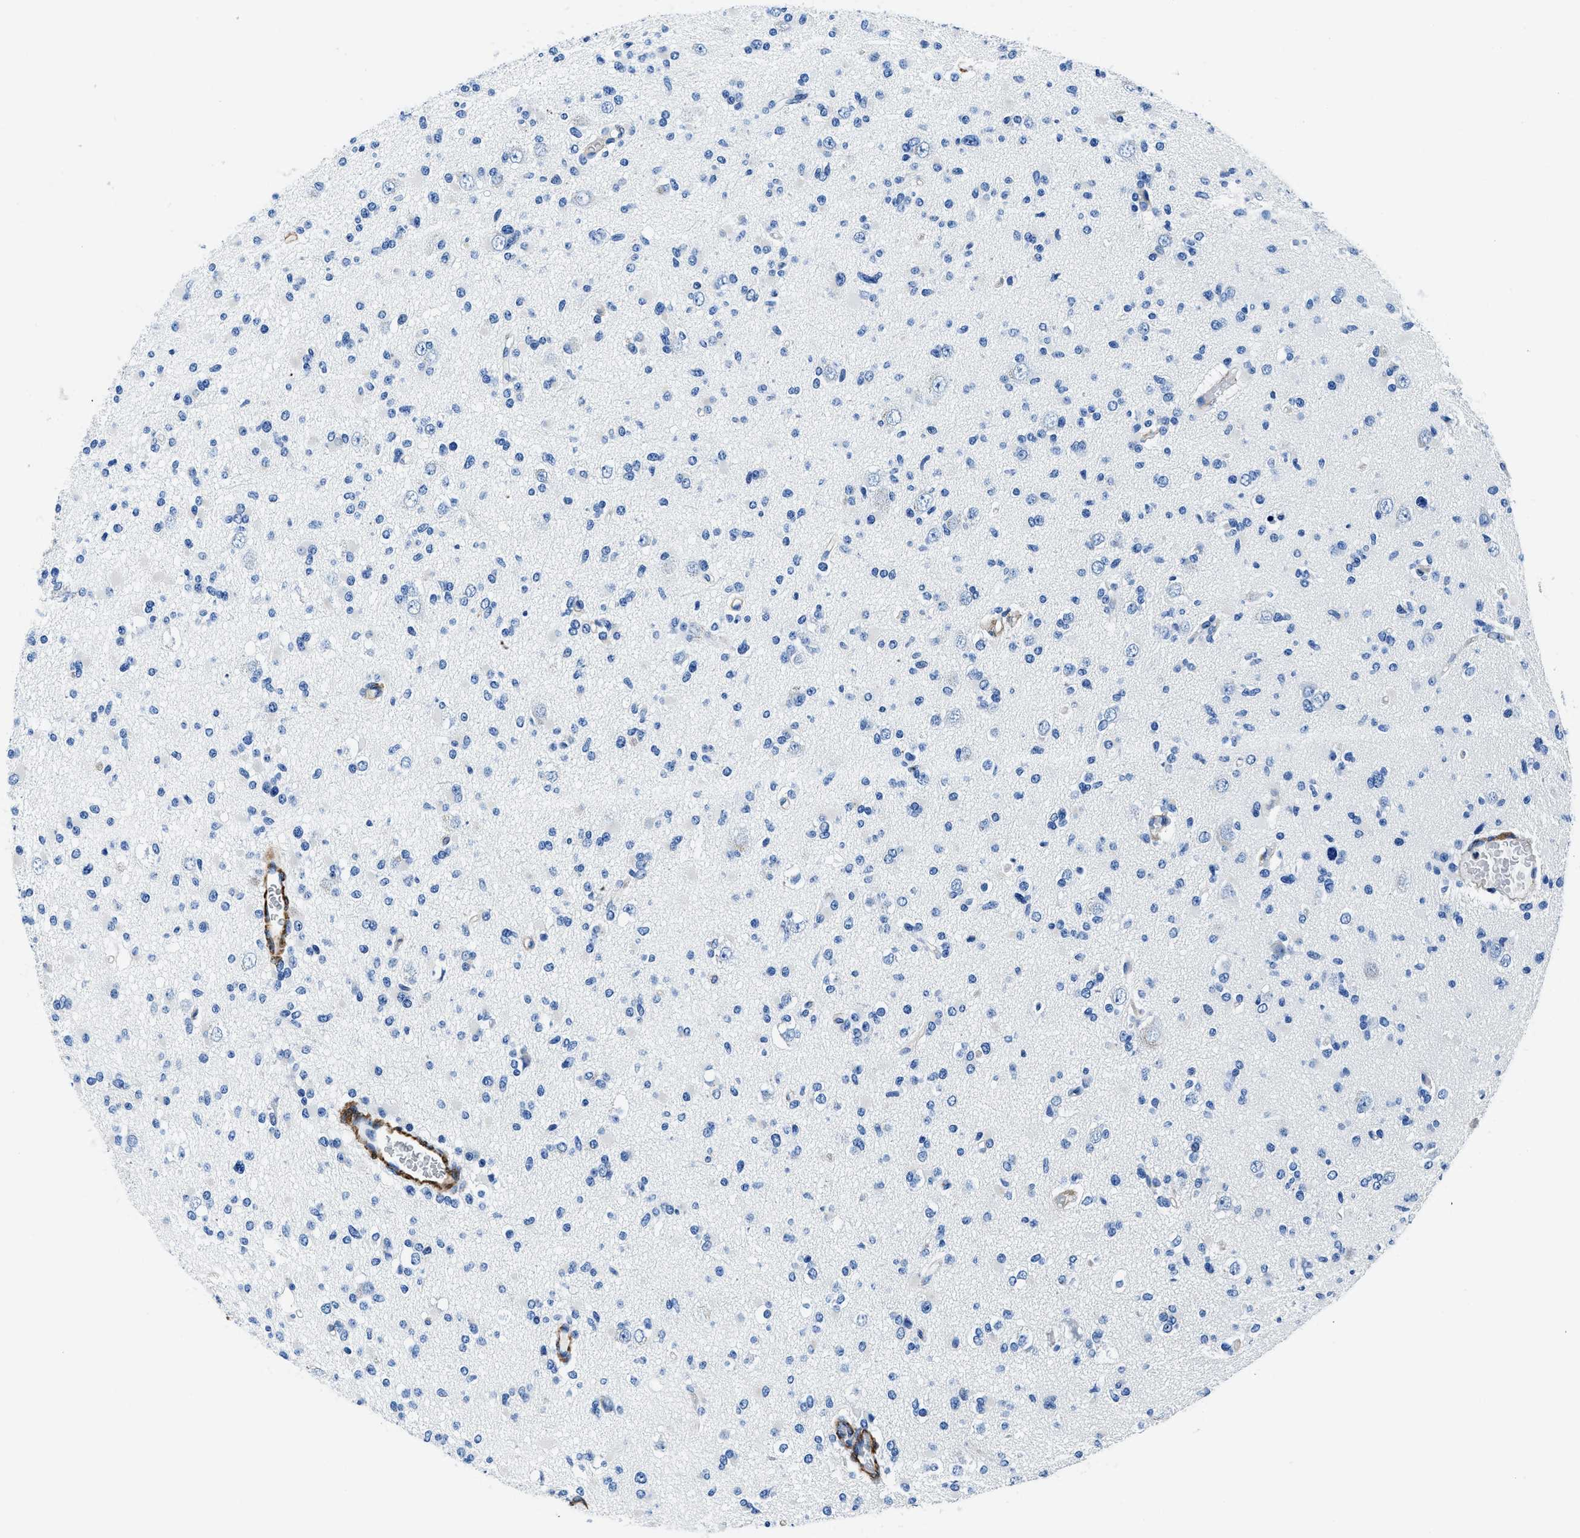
{"staining": {"intensity": "negative", "quantity": "none", "location": "none"}, "tissue": "glioma", "cell_type": "Tumor cells", "image_type": "cancer", "snomed": [{"axis": "morphology", "description": "Glioma, malignant, Low grade"}, {"axis": "topography", "description": "Brain"}], "caption": "Immunohistochemistry photomicrograph of neoplastic tissue: malignant glioma (low-grade) stained with DAB (3,3'-diaminobenzidine) displays no significant protein staining in tumor cells.", "gene": "TEX261", "patient": {"sex": "female", "age": 22}}